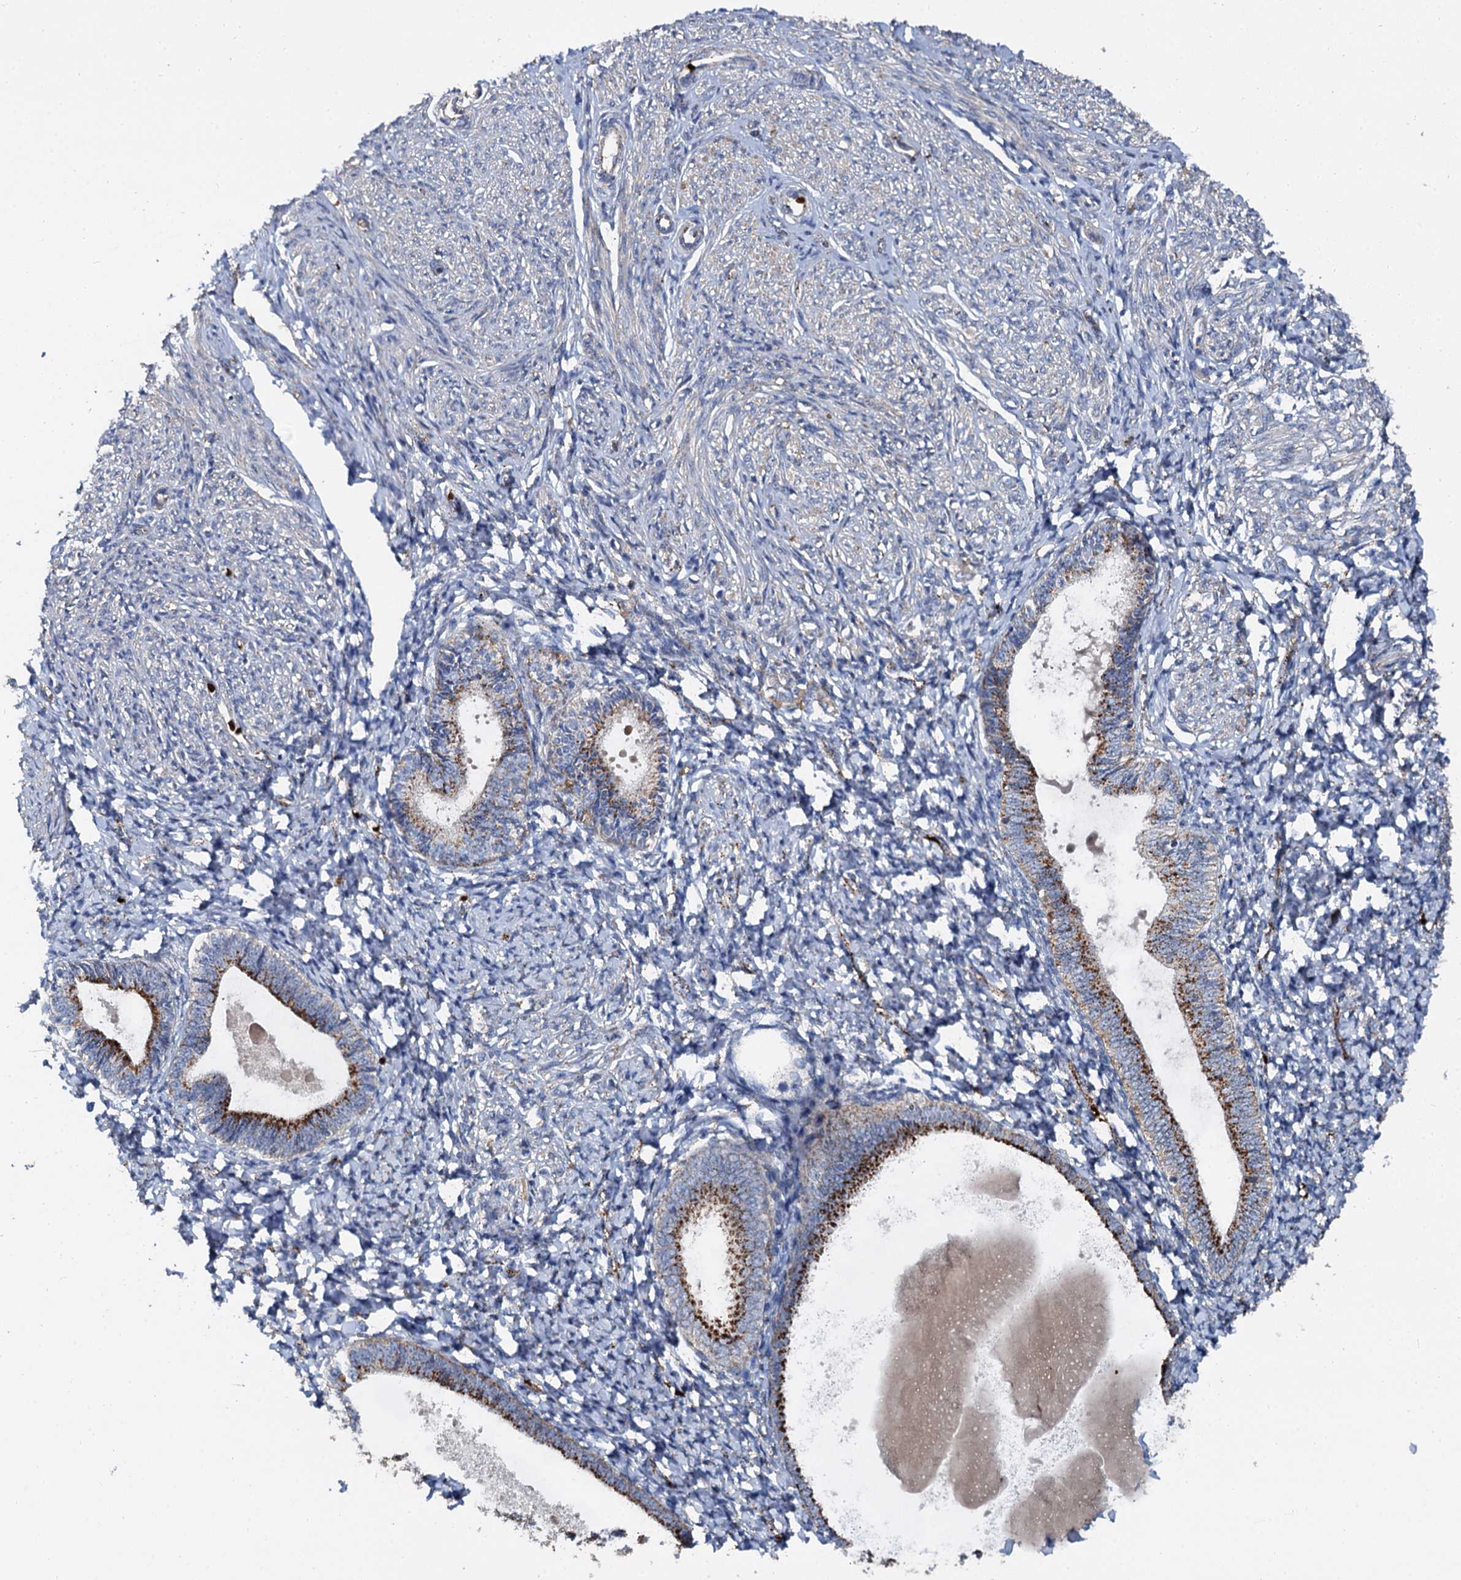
{"staining": {"intensity": "moderate", "quantity": "<25%", "location": "cytoplasmic/membranous"}, "tissue": "endometrium", "cell_type": "Cells in endometrial stroma", "image_type": "normal", "snomed": [{"axis": "morphology", "description": "Normal tissue, NOS"}, {"axis": "topography", "description": "Endometrium"}], "caption": "Moderate cytoplasmic/membranous expression is present in about <25% of cells in endometrial stroma in unremarkable endometrium.", "gene": "GBA1", "patient": {"sex": "female", "age": 72}}